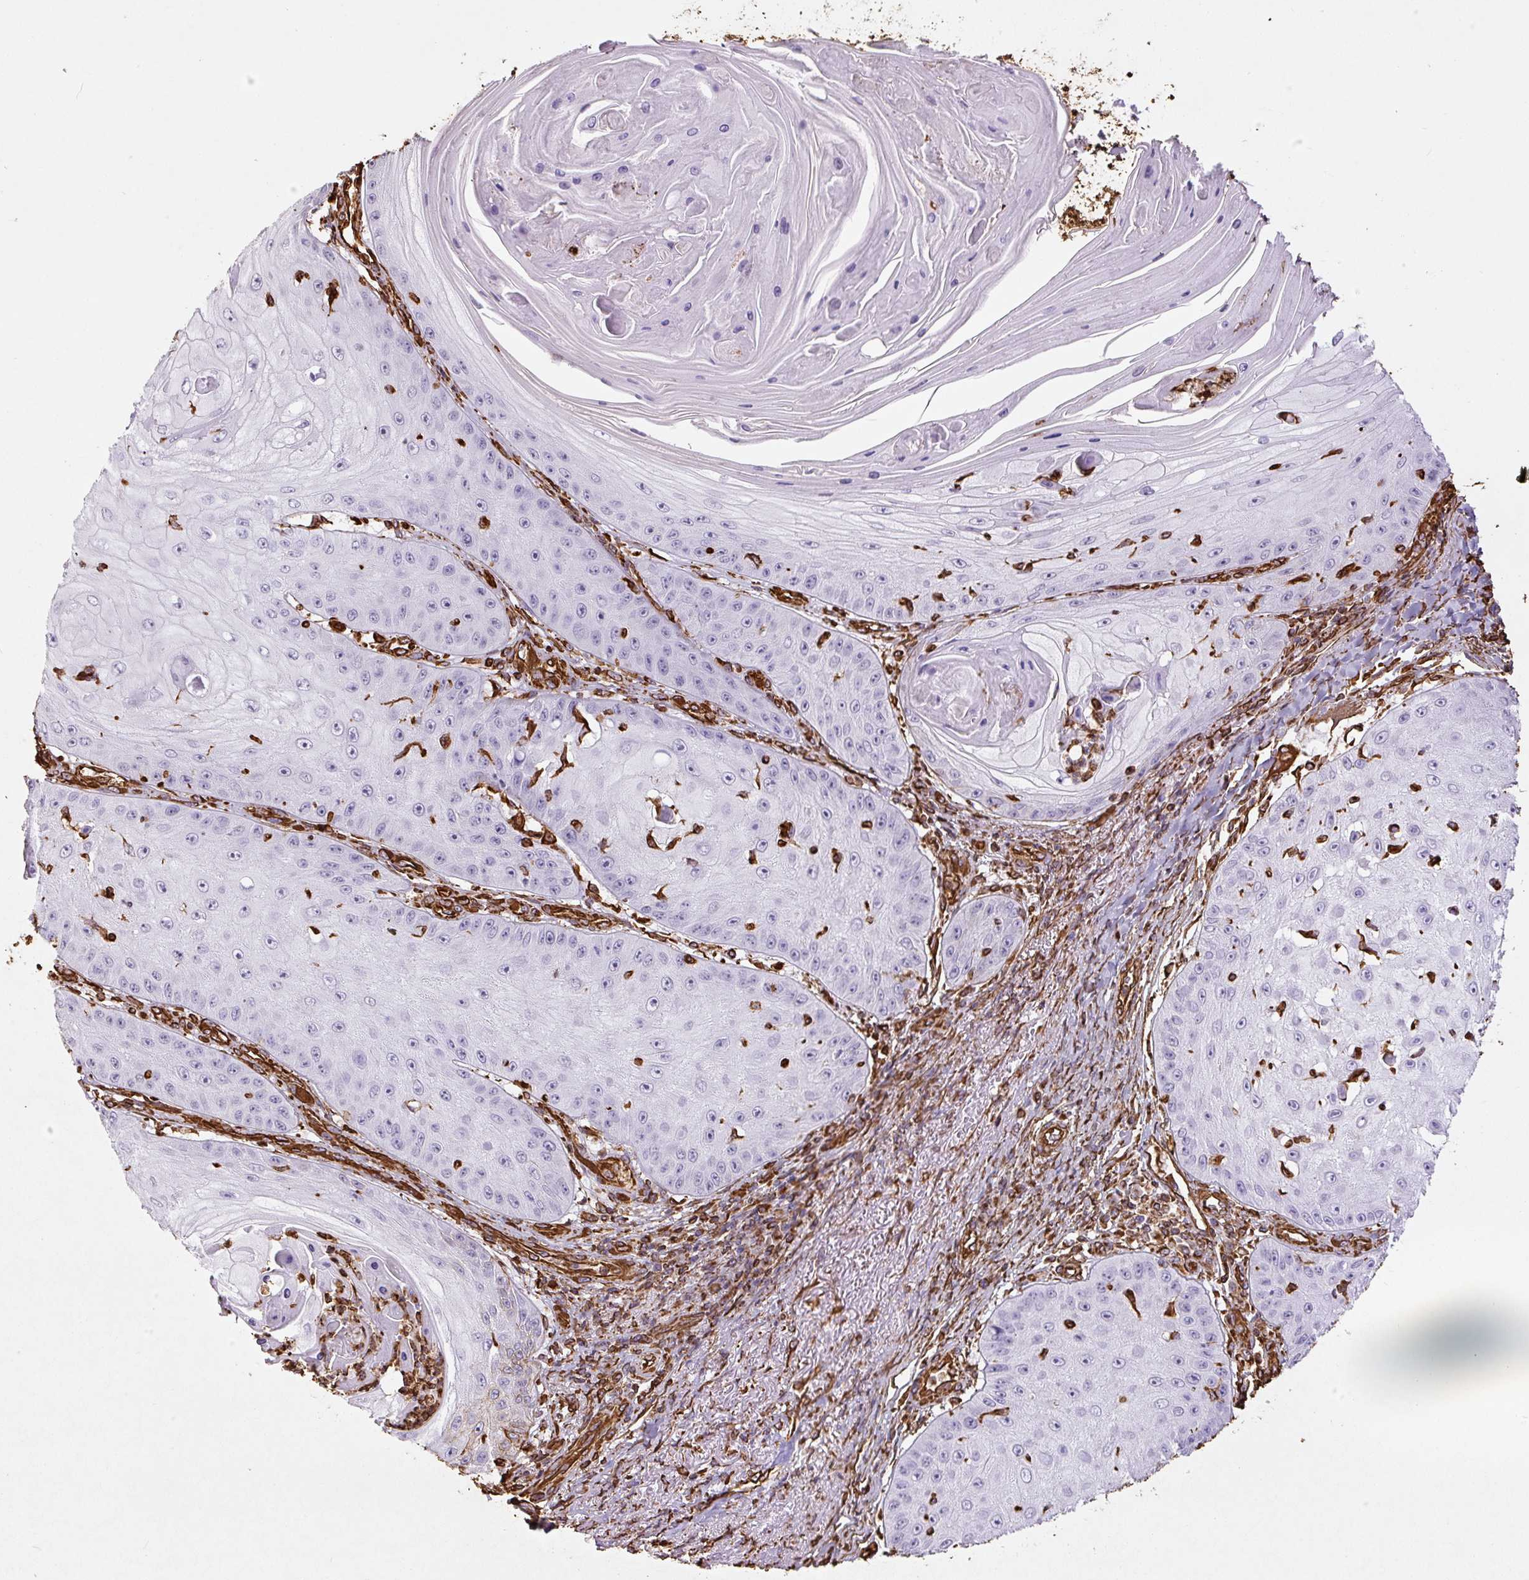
{"staining": {"intensity": "negative", "quantity": "none", "location": "none"}, "tissue": "skin cancer", "cell_type": "Tumor cells", "image_type": "cancer", "snomed": [{"axis": "morphology", "description": "Squamous cell carcinoma, NOS"}, {"axis": "topography", "description": "Skin"}], "caption": "Protein analysis of skin squamous cell carcinoma shows no significant expression in tumor cells.", "gene": "VIM", "patient": {"sex": "male", "age": 70}}